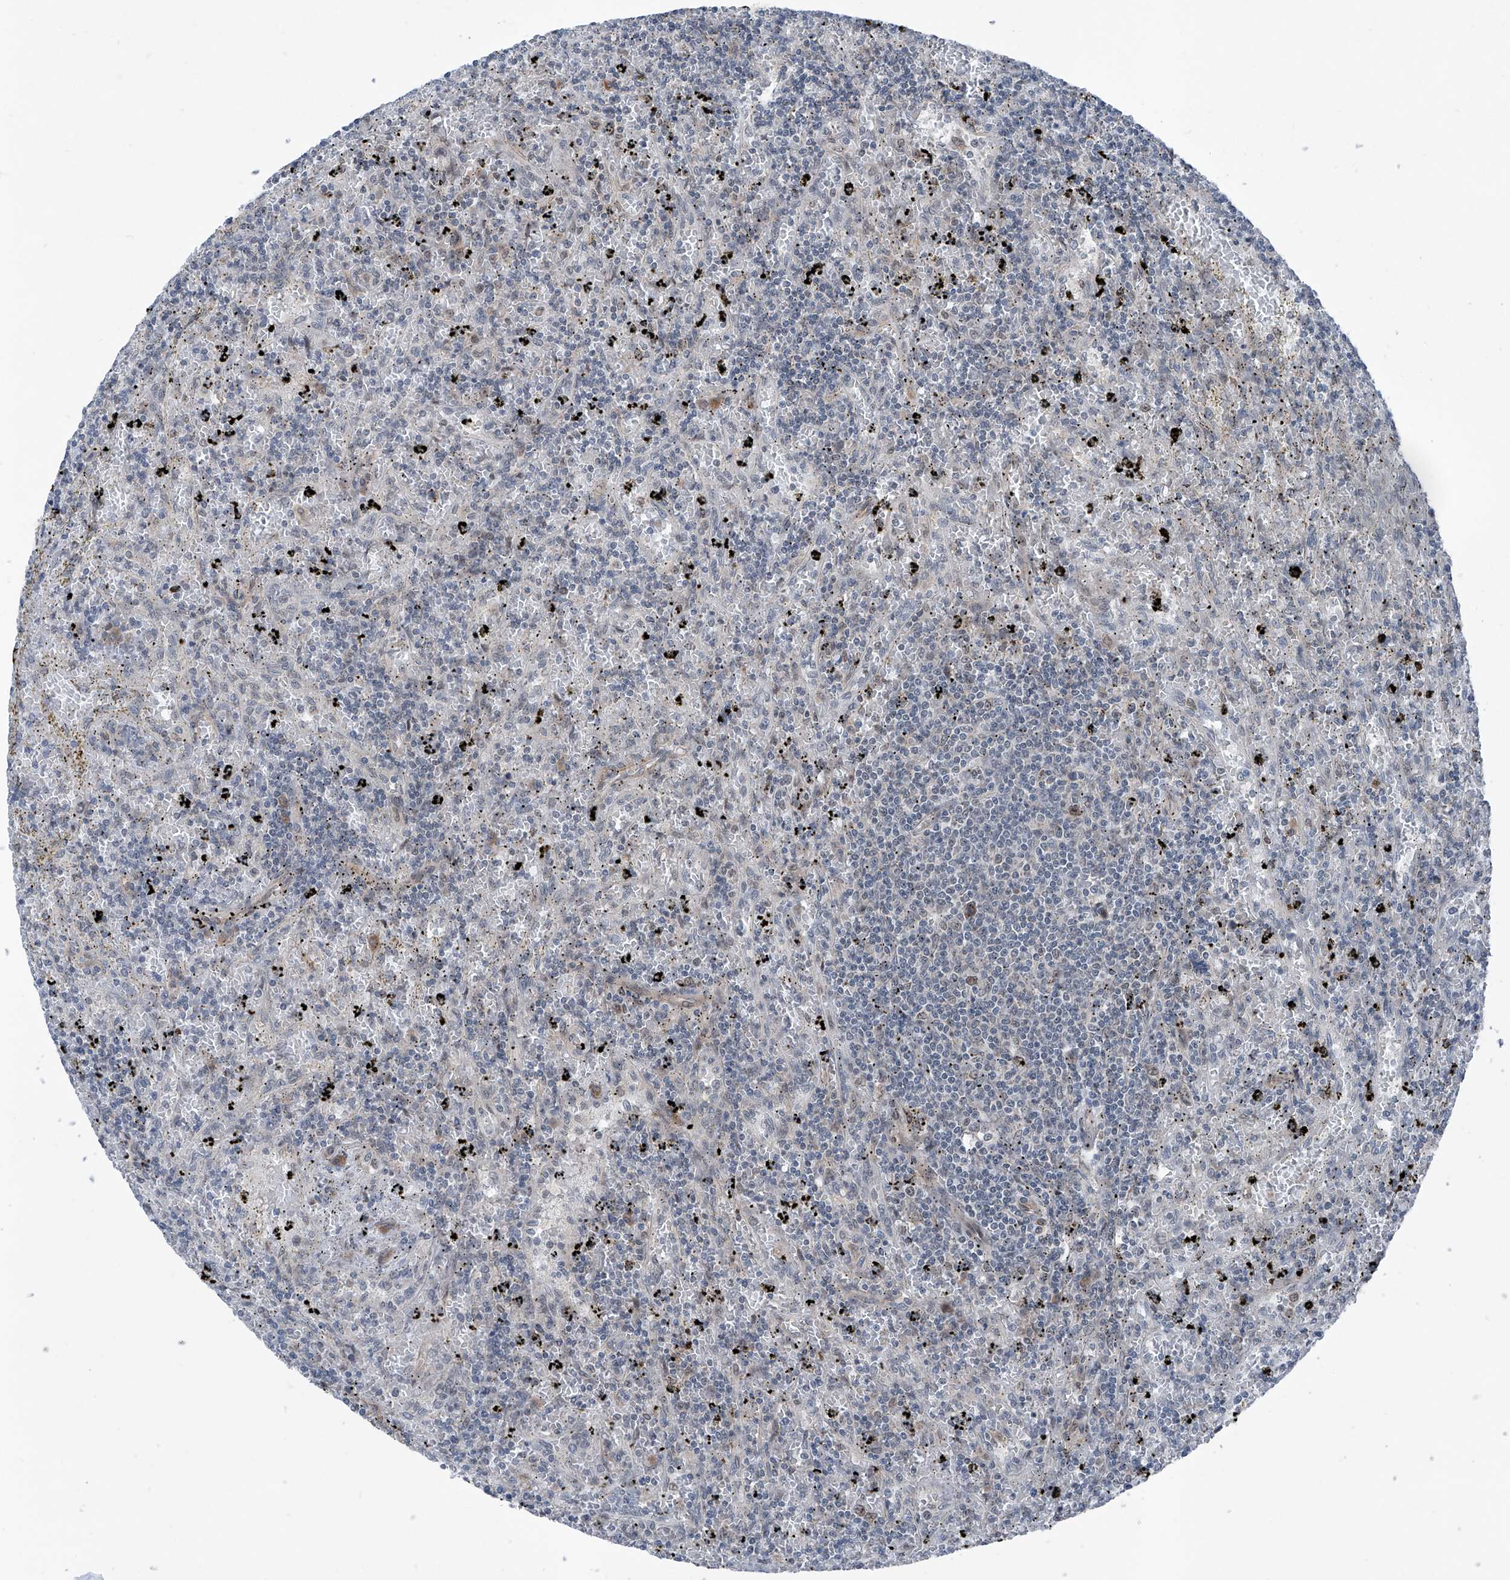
{"staining": {"intensity": "negative", "quantity": "none", "location": "none"}, "tissue": "lymphoma", "cell_type": "Tumor cells", "image_type": "cancer", "snomed": [{"axis": "morphology", "description": "Malignant lymphoma, non-Hodgkin's type, Low grade"}, {"axis": "topography", "description": "Spleen"}], "caption": "Tumor cells are negative for brown protein staining in lymphoma. The staining was performed using DAB to visualize the protein expression in brown, while the nuclei were stained in blue with hematoxylin (Magnification: 20x).", "gene": "COA7", "patient": {"sex": "male", "age": 76}}